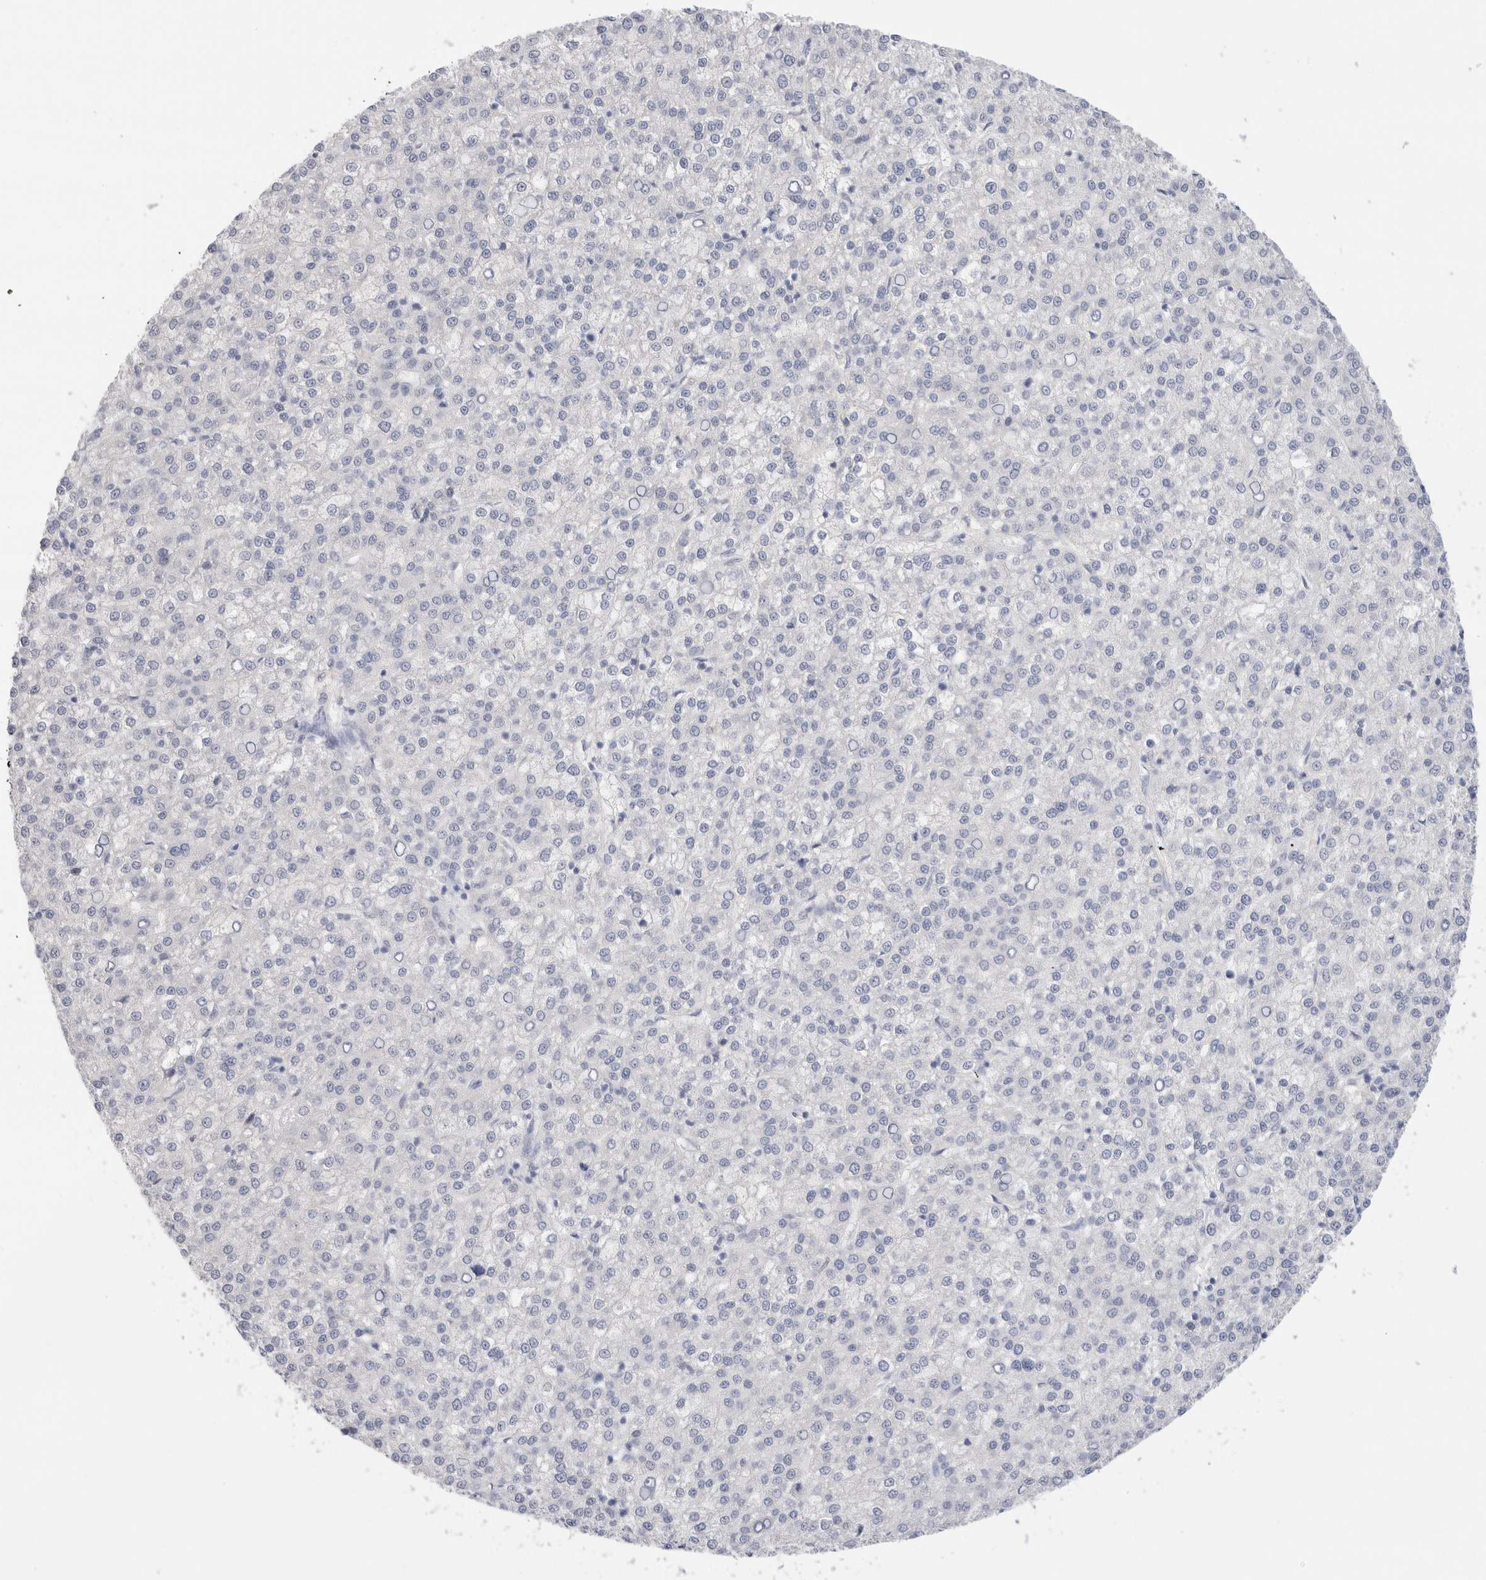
{"staining": {"intensity": "negative", "quantity": "none", "location": "none"}, "tissue": "liver cancer", "cell_type": "Tumor cells", "image_type": "cancer", "snomed": [{"axis": "morphology", "description": "Carcinoma, Hepatocellular, NOS"}, {"axis": "topography", "description": "Liver"}], "caption": "A high-resolution photomicrograph shows immunohistochemistry (IHC) staining of hepatocellular carcinoma (liver), which demonstrates no significant staining in tumor cells.", "gene": "ADAM30", "patient": {"sex": "female", "age": 58}}